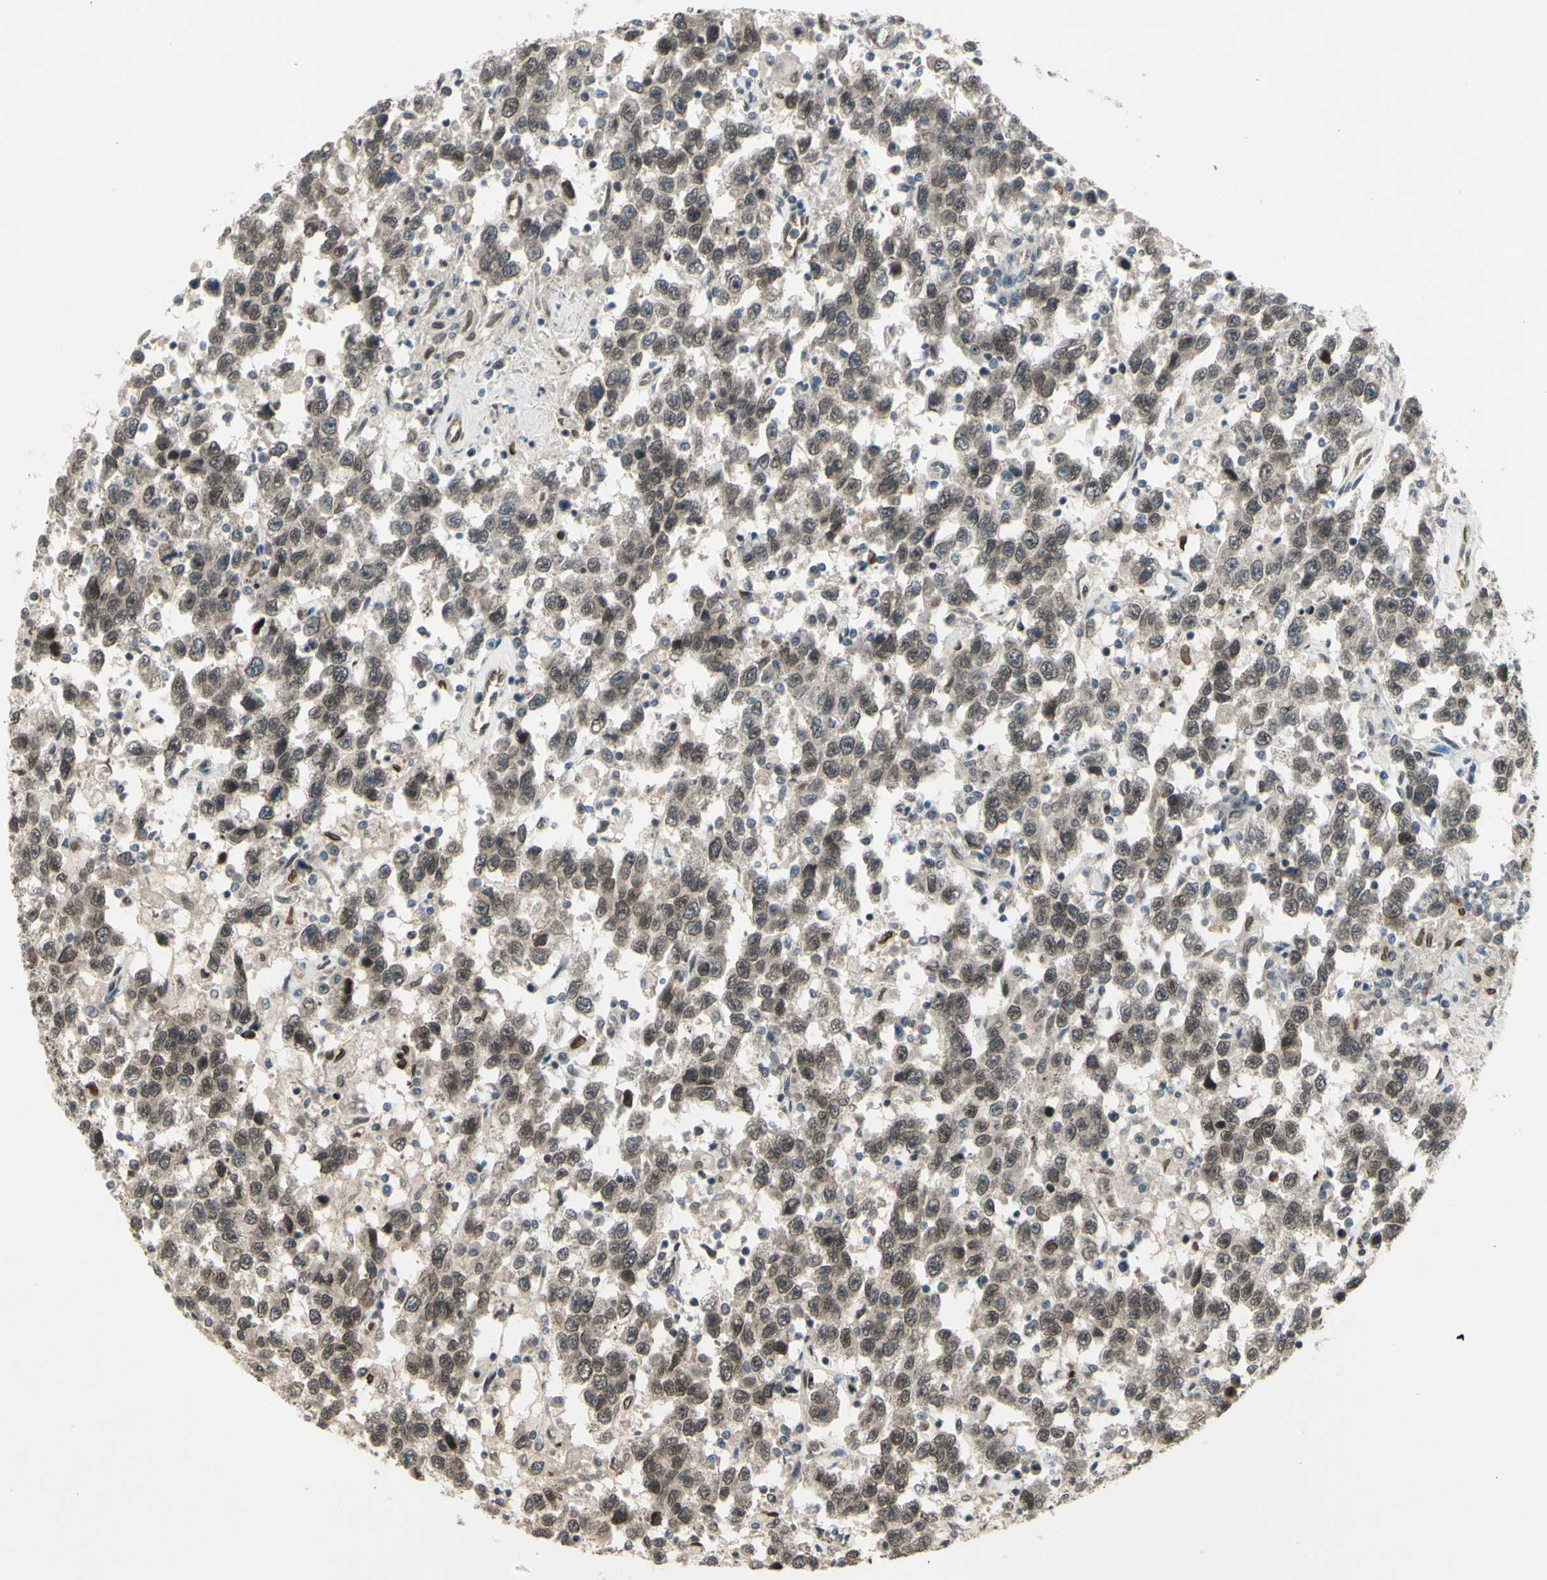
{"staining": {"intensity": "weak", "quantity": ">75%", "location": "cytoplasmic/membranous,nuclear"}, "tissue": "testis cancer", "cell_type": "Tumor cells", "image_type": "cancer", "snomed": [{"axis": "morphology", "description": "Seminoma, NOS"}, {"axis": "topography", "description": "Testis"}], "caption": "There is low levels of weak cytoplasmic/membranous and nuclear staining in tumor cells of testis cancer (seminoma), as demonstrated by immunohistochemical staining (brown color).", "gene": "MLF2", "patient": {"sex": "male", "age": 41}}